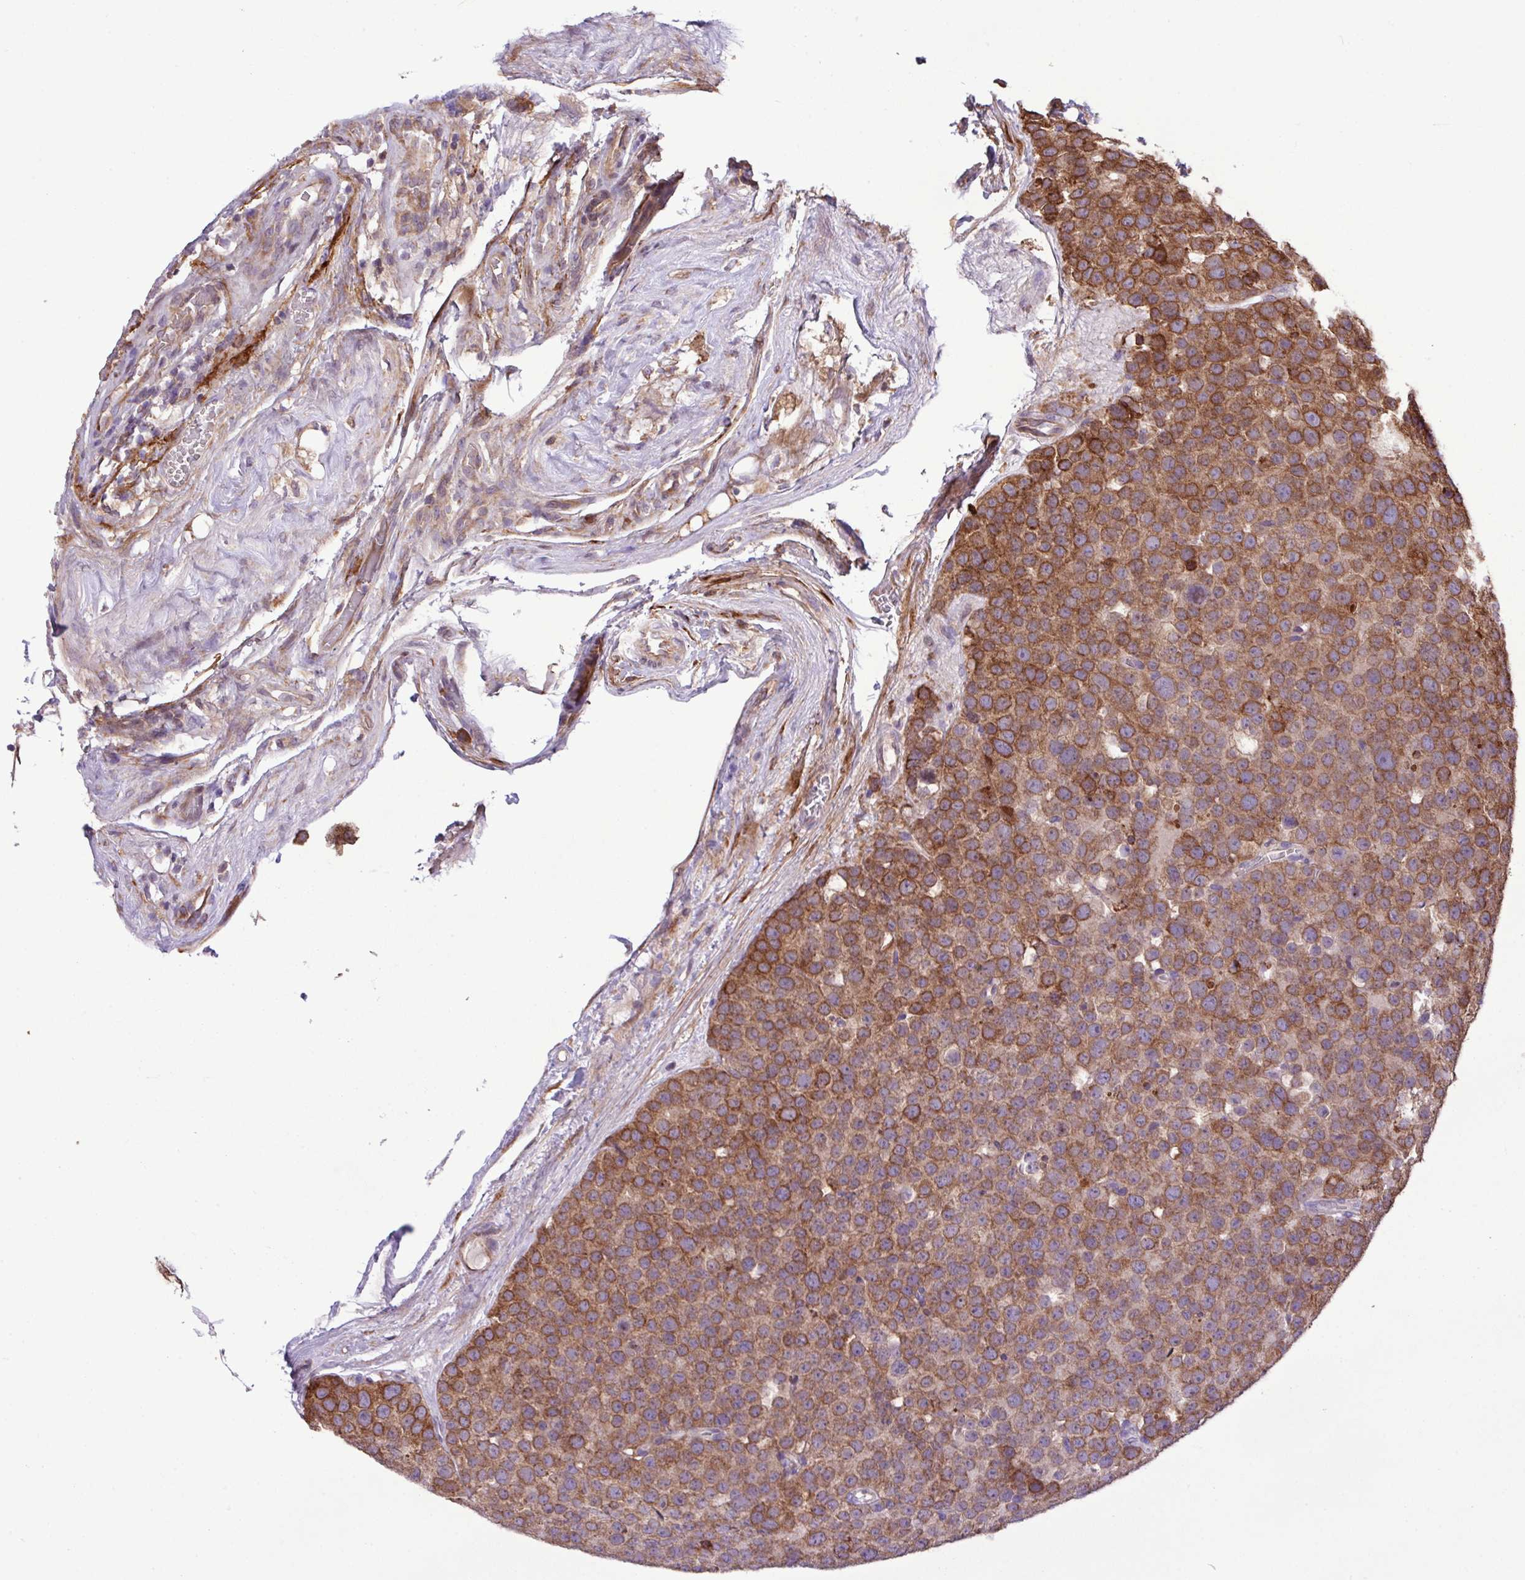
{"staining": {"intensity": "strong", "quantity": ">75%", "location": "cytoplasmic/membranous"}, "tissue": "testis cancer", "cell_type": "Tumor cells", "image_type": "cancer", "snomed": [{"axis": "morphology", "description": "Seminoma, NOS"}, {"axis": "topography", "description": "Testis"}], "caption": "An IHC histopathology image of neoplastic tissue is shown. Protein staining in brown highlights strong cytoplasmic/membranous positivity in testis cancer (seminoma) within tumor cells. (Brightfield microscopy of DAB IHC at high magnification).", "gene": "MEGF6", "patient": {"sex": "male", "age": 71}}